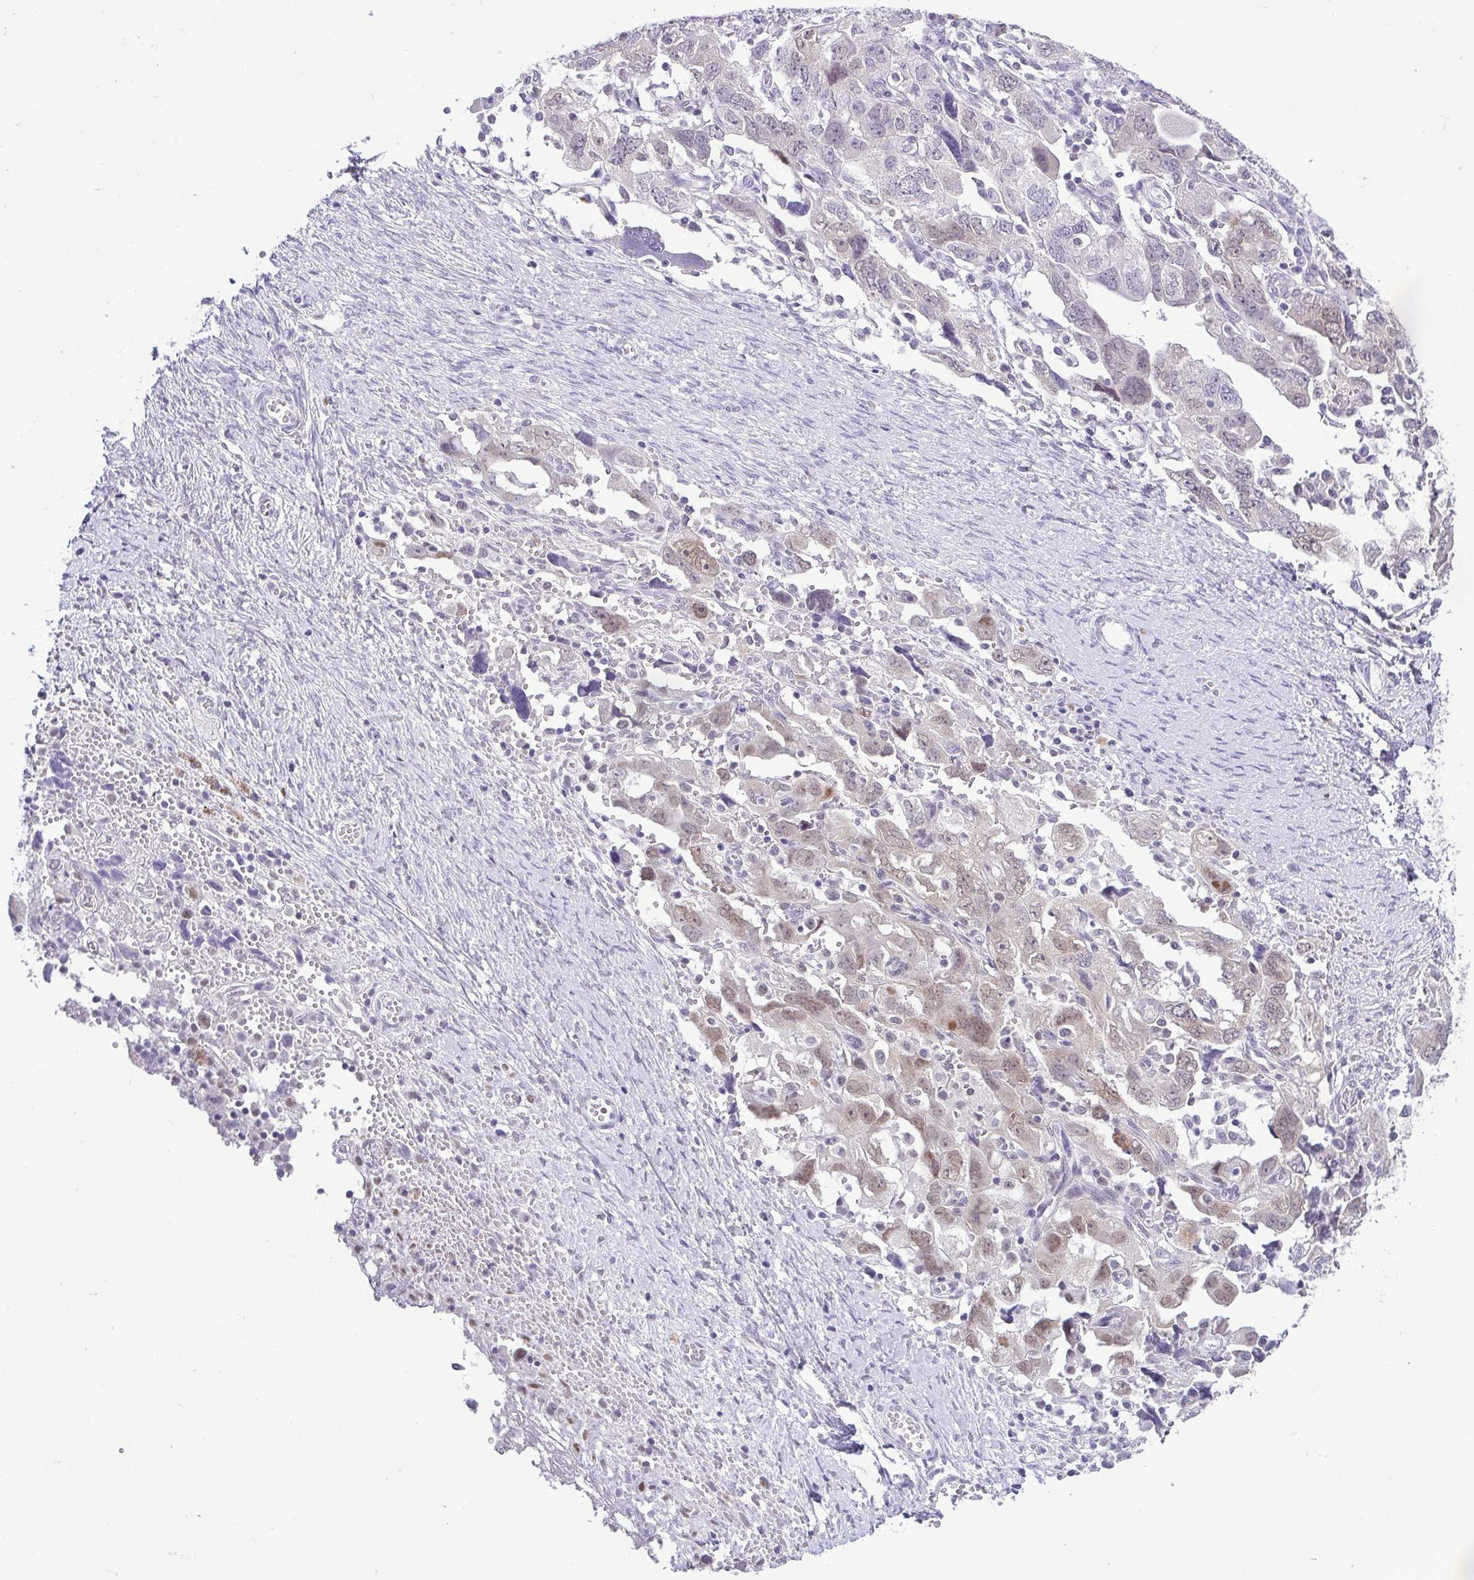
{"staining": {"intensity": "weak", "quantity": "<25%", "location": "nuclear"}, "tissue": "ovarian cancer", "cell_type": "Tumor cells", "image_type": "cancer", "snomed": [{"axis": "morphology", "description": "Carcinoma, NOS"}, {"axis": "morphology", "description": "Cystadenocarcinoma, serous, NOS"}, {"axis": "topography", "description": "Ovary"}], "caption": "This is an IHC image of serous cystadenocarcinoma (ovarian). There is no positivity in tumor cells.", "gene": "RBM3", "patient": {"sex": "female", "age": 69}}